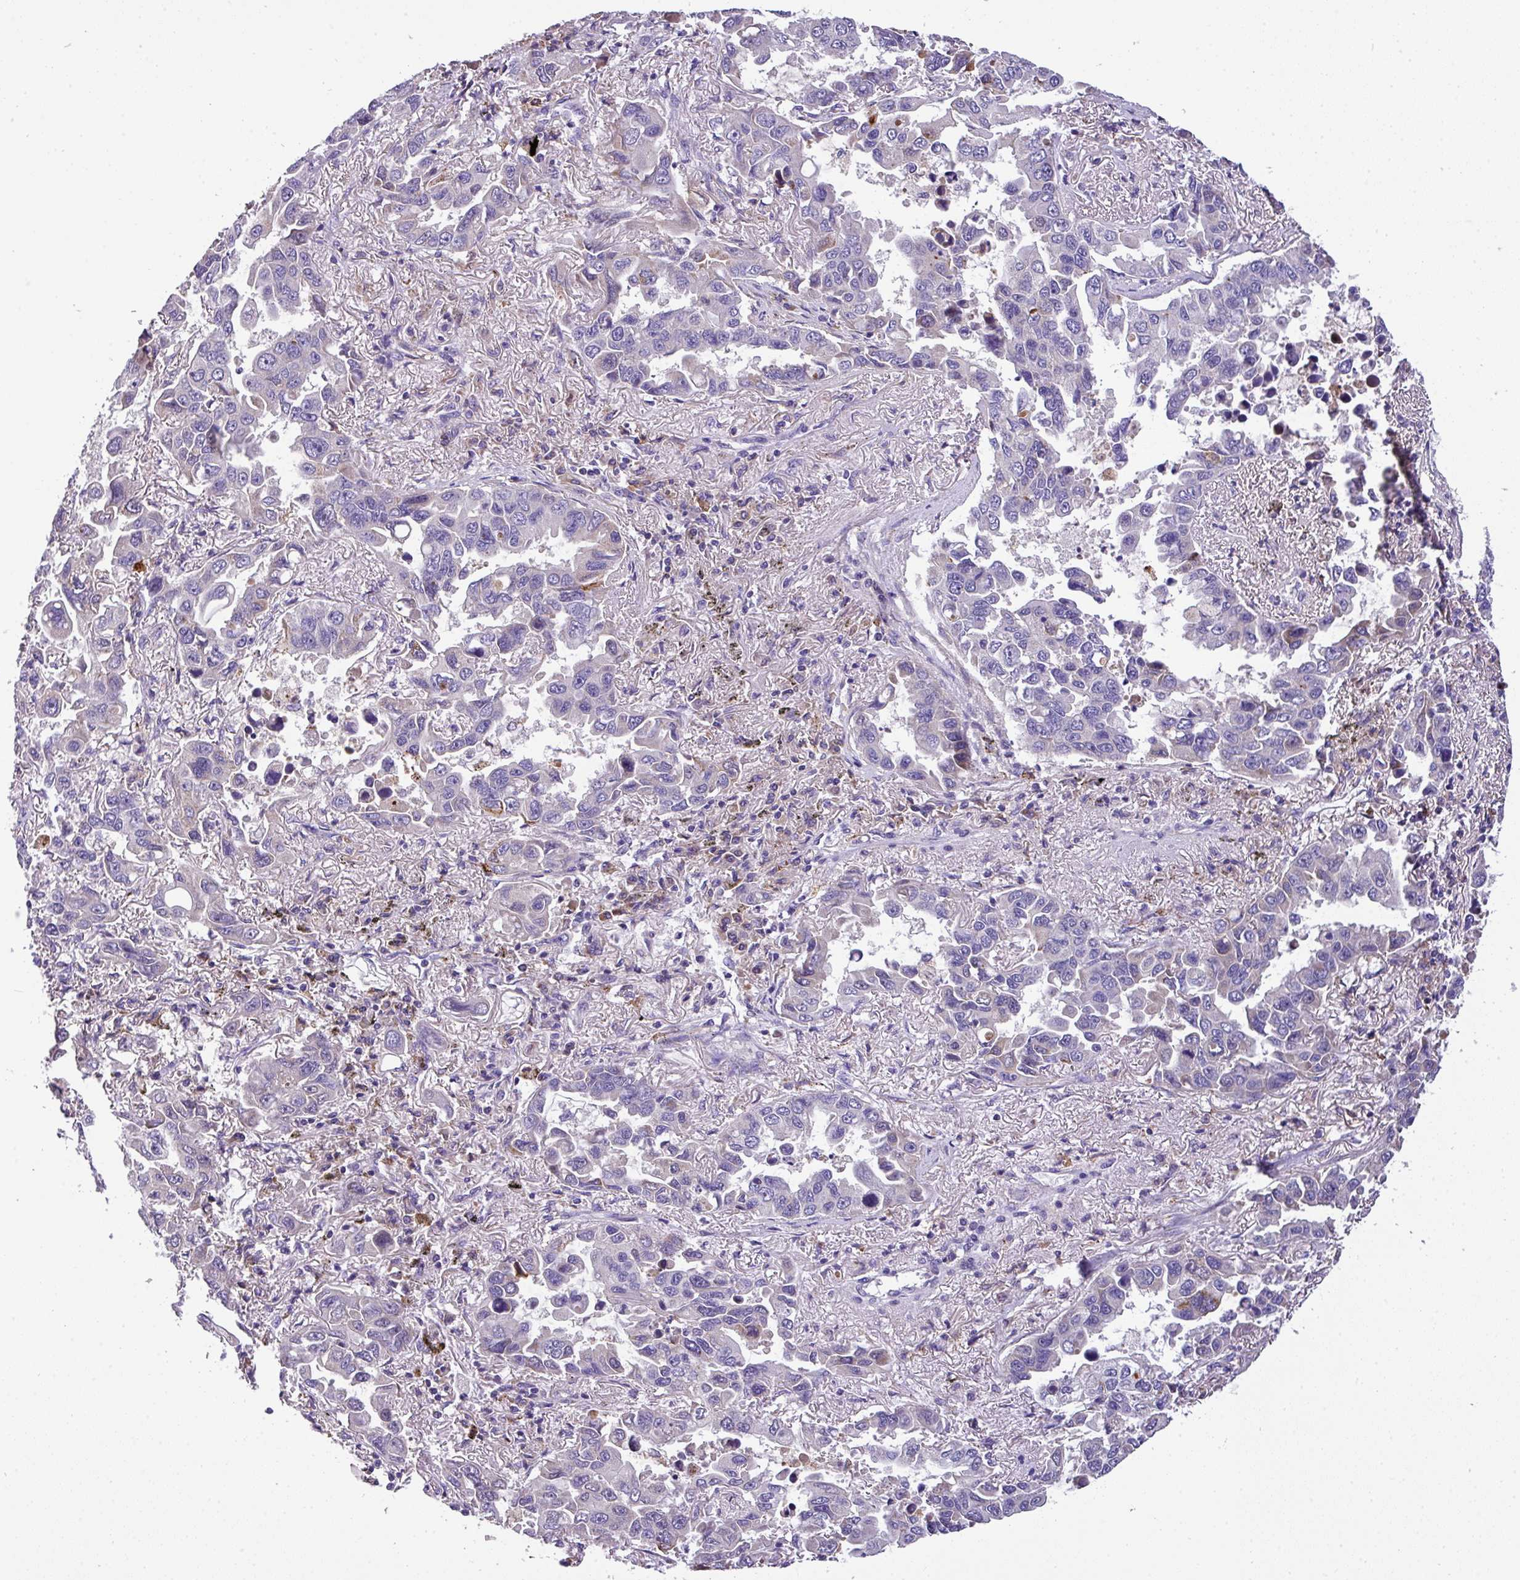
{"staining": {"intensity": "negative", "quantity": "none", "location": "none"}, "tissue": "lung cancer", "cell_type": "Tumor cells", "image_type": "cancer", "snomed": [{"axis": "morphology", "description": "Adenocarcinoma, NOS"}, {"axis": "topography", "description": "Lung"}], "caption": "Human adenocarcinoma (lung) stained for a protein using IHC demonstrates no staining in tumor cells.", "gene": "ANXA2R", "patient": {"sex": "male", "age": 64}}